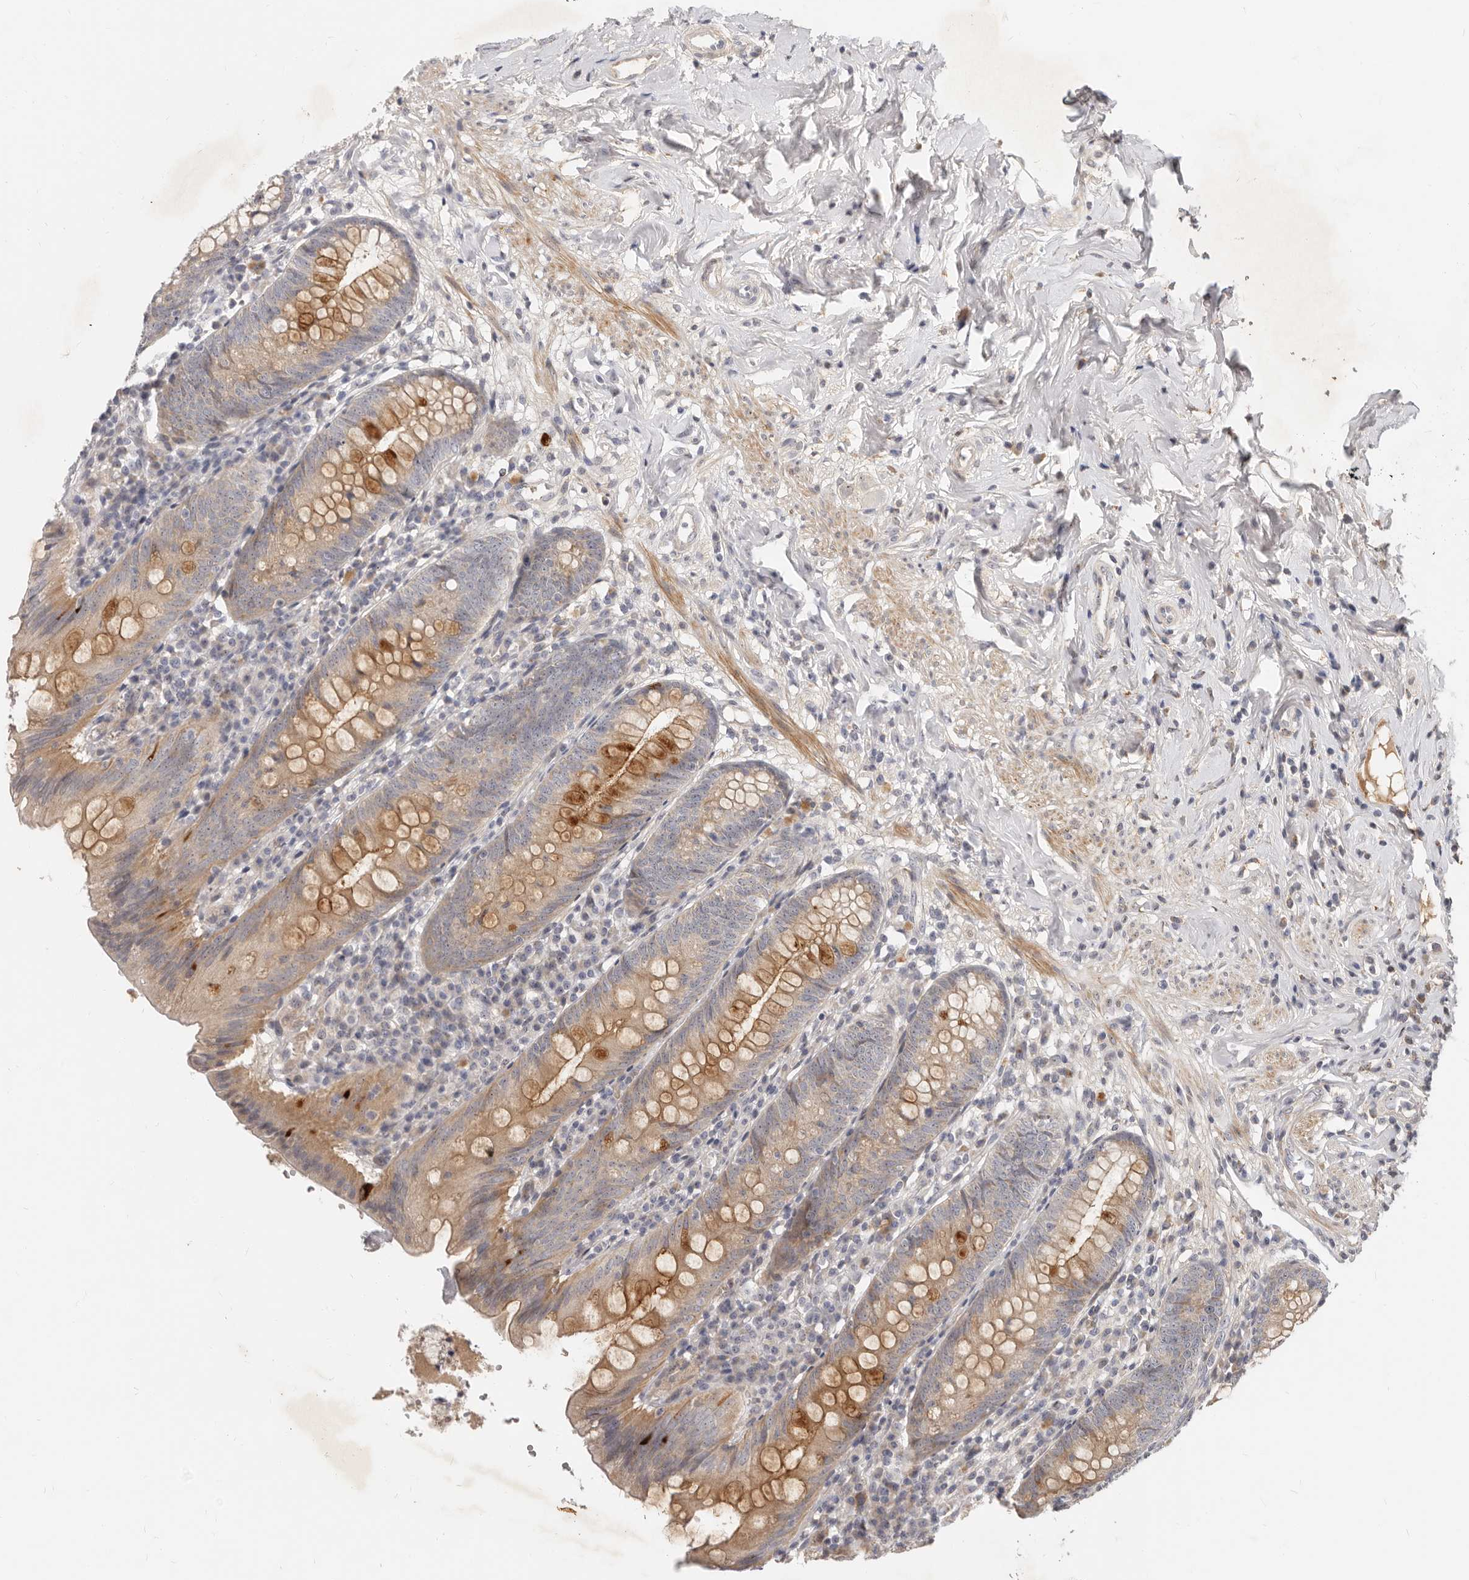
{"staining": {"intensity": "moderate", "quantity": ">75%", "location": "cytoplasmic/membranous"}, "tissue": "appendix", "cell_type": "Glandular cells", "image_type": "normal", "snomed": [{"axis": "morphology", "description": "Normal tissue, NOS"}, {"axis": "topography", "description": "Appendix"}], "caption": "Protein expression analysis of unremarkable human appendix reveals moderate cytoplasmic/membranous staining in approximately >75% of glandular cells. (DAB (3,3'-diaminobenzidine) IHC, brown staining for protein, blue staining for nuclei).", "gene": "MICALL2", "patient": {"sex": "female", "age": 54}}